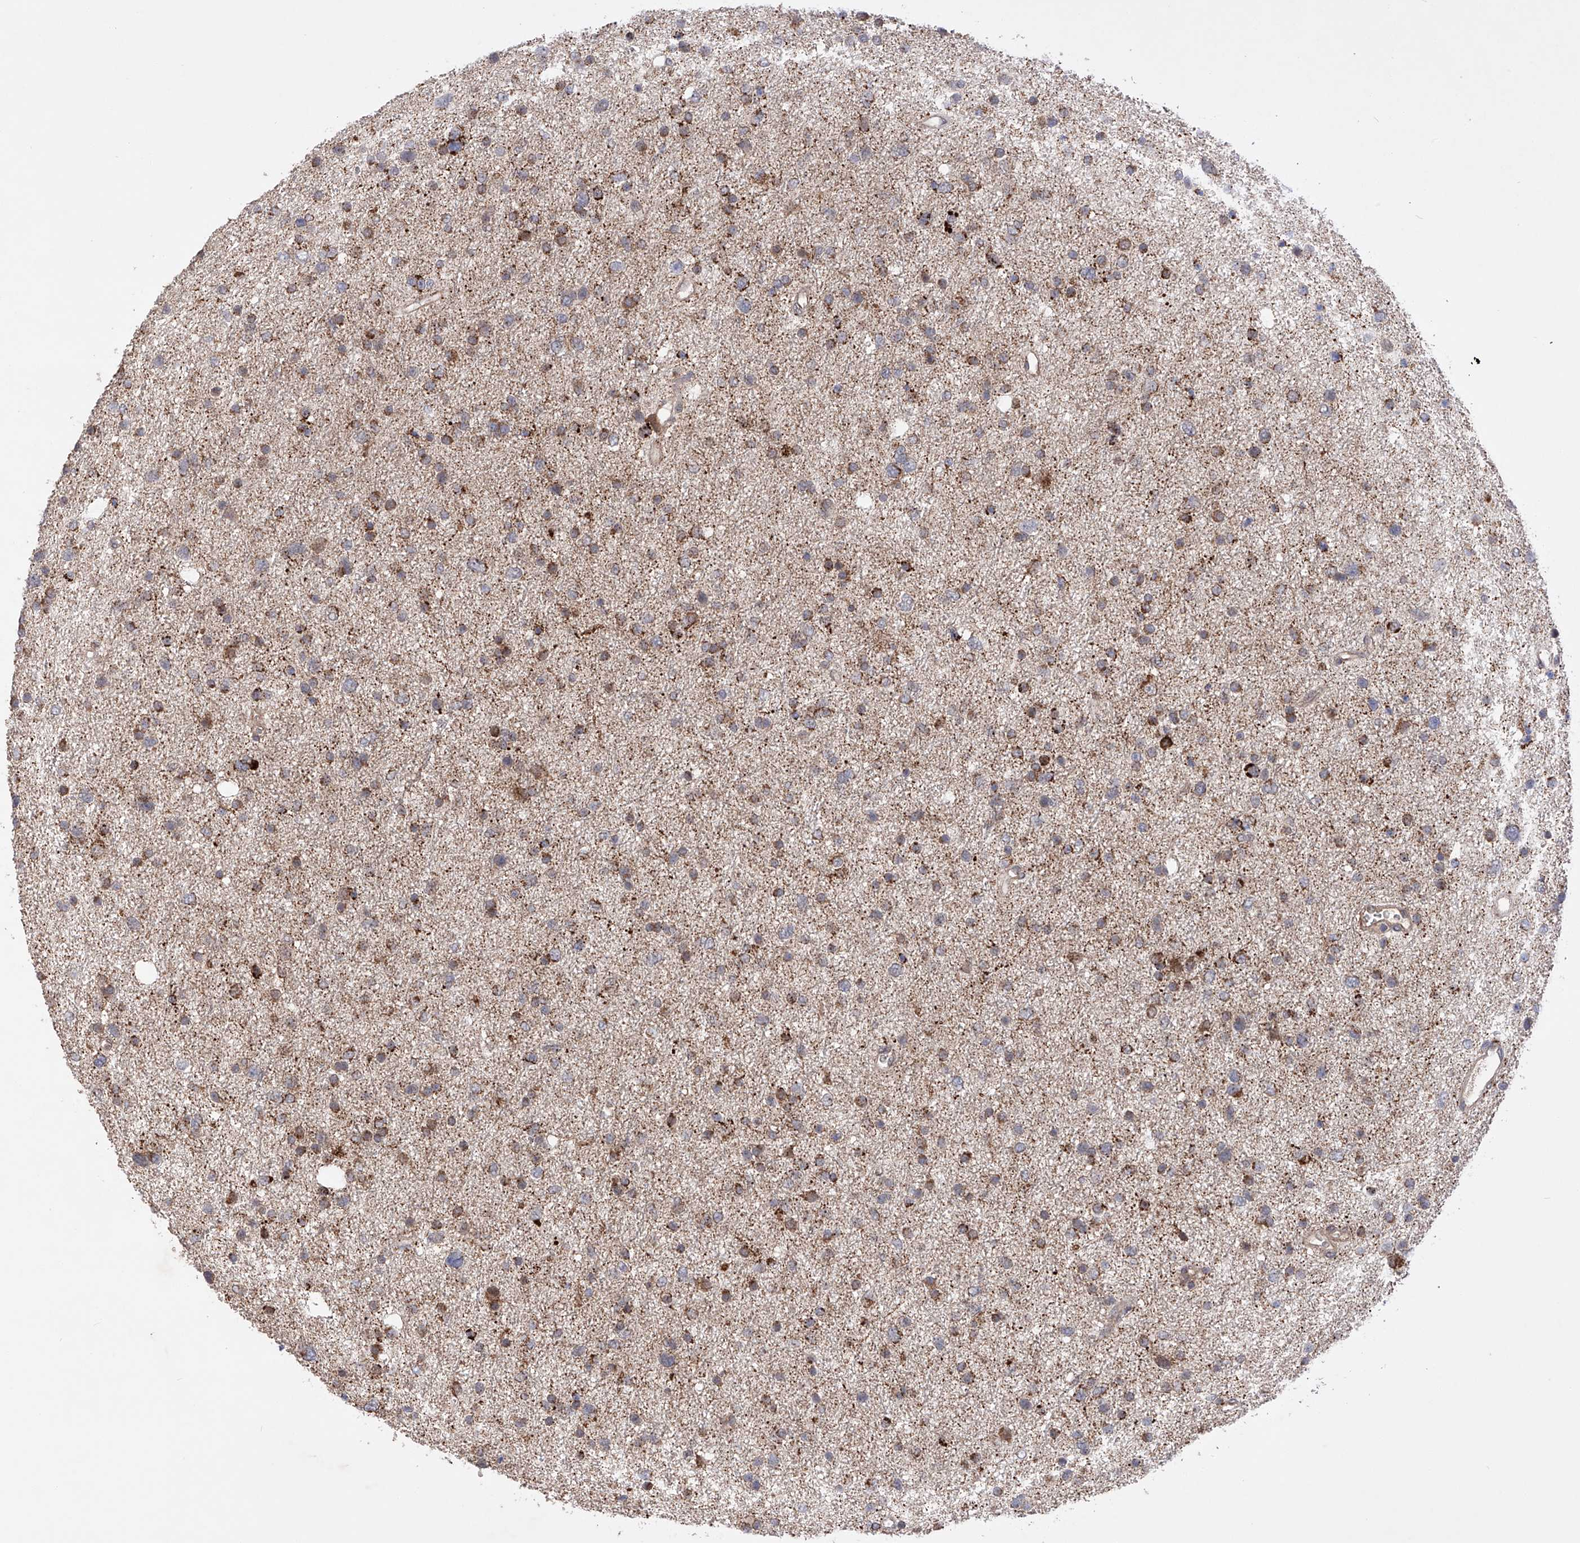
{"staining": {"intensity": "moderate", "quantity": "25%-75%", "location": "cytoplasmic/membranous"}, "tissue": "glioma", "cell_type": "Tumor cells", "image_type": "cancer", "snomed": [{"axis": "morphology", "description": "Glioma, malignant, Low grade"}, {"axis": "topography", "description": "Brain"}], "caption": "Malignant glioma (low-grade) stained with DAB (3,3'-diaminobenzidine) IHC demonstrates medium levels of moderate cytoplasmic/membranous expression in approximately 25%-75% of tumor cells. The protein of interest is shown in brown color, while the nuclei are stained blue.", "gene": "SDHAF4", "patient": {"sex": "female", "age": 37}}